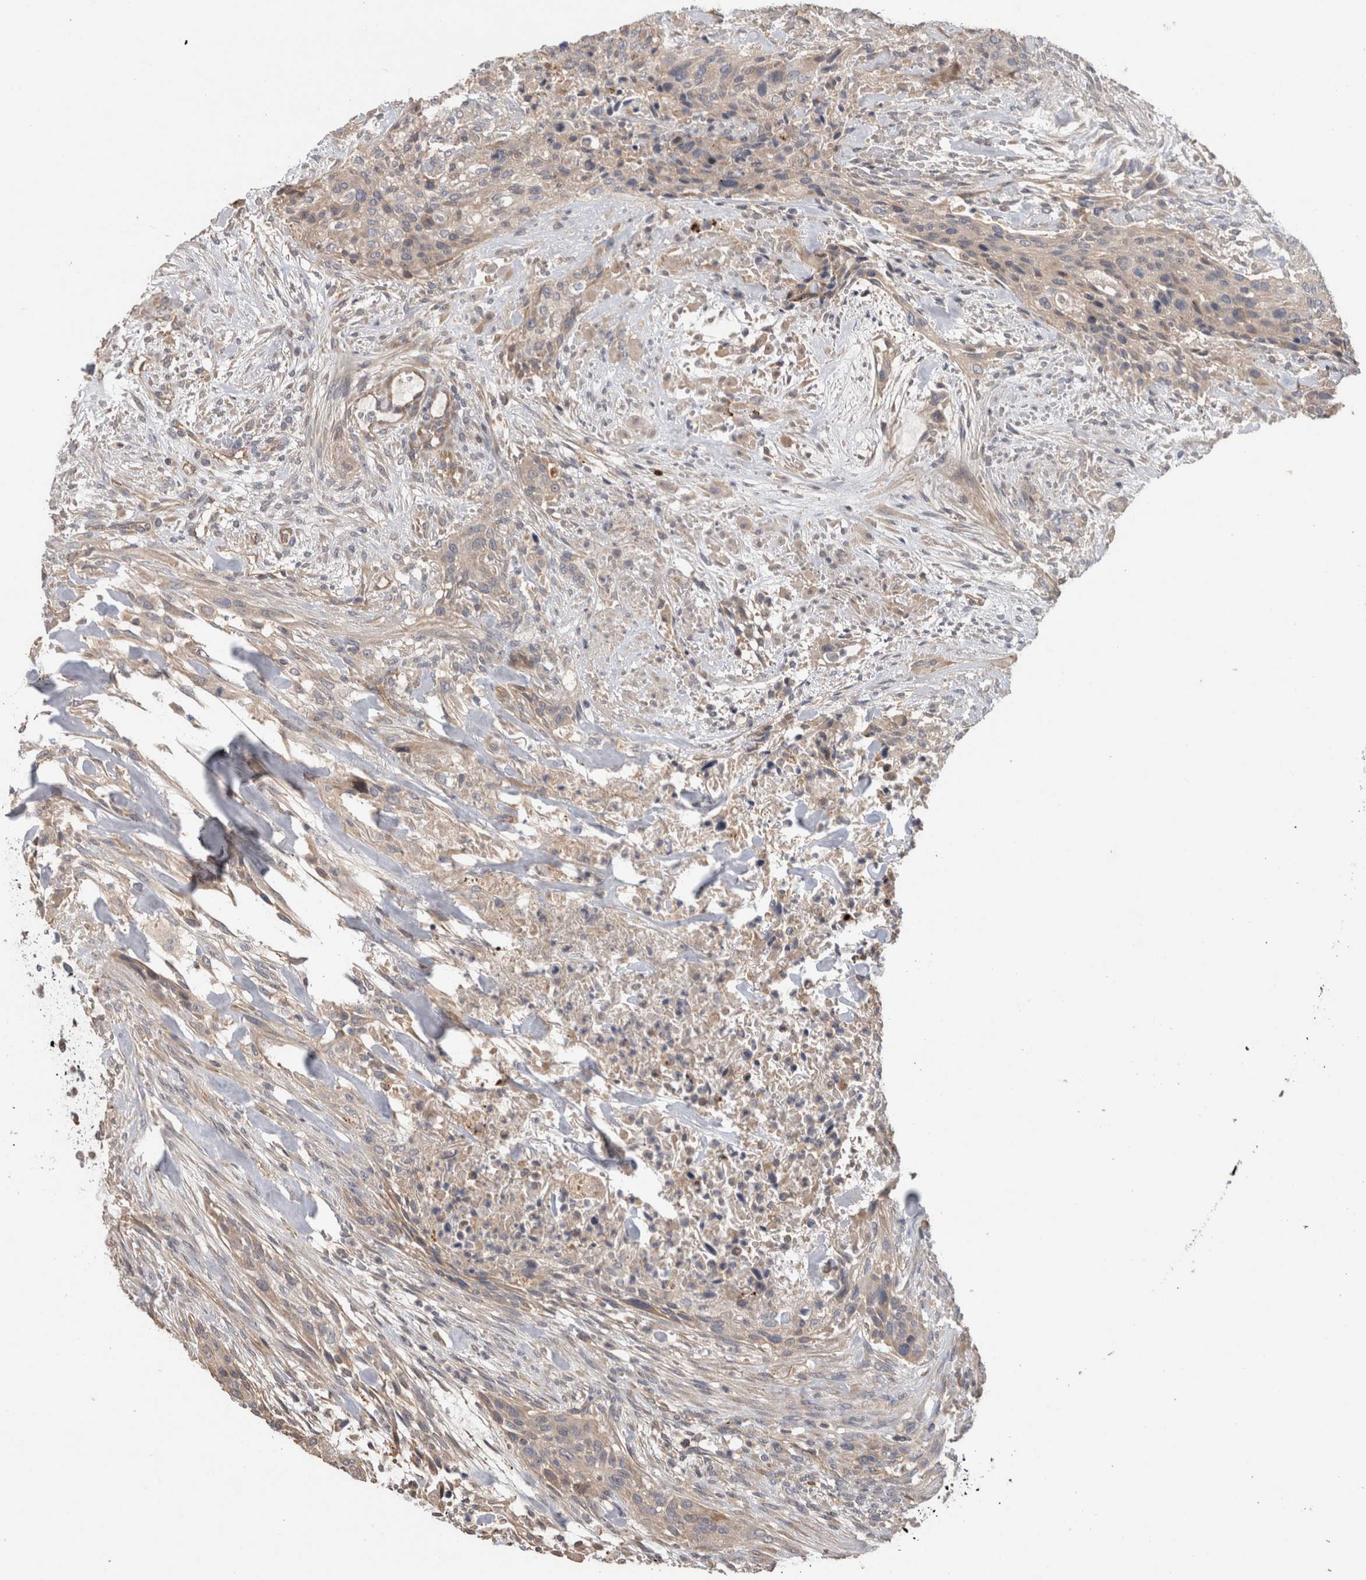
{"staining": {"intensity": "negative", "quantity": "none", "location": "none"}, "tissue": "urothelial cancer", "cell_type": "Tumor cells", "image_type": "cancer", "snomed": [{"axis": "morphology", "description": "Urothelial carcinoma, High grade"}, {"axis": "topography", "description": "Urinary bladder"}], "caption": "This is an immunohistochemistry (IHC) photomicrograph of urothelial cancer. There is no positivity in tumor cells.", "gene": "TARBP1", "patient": {"sex": "male", "age": 35}}